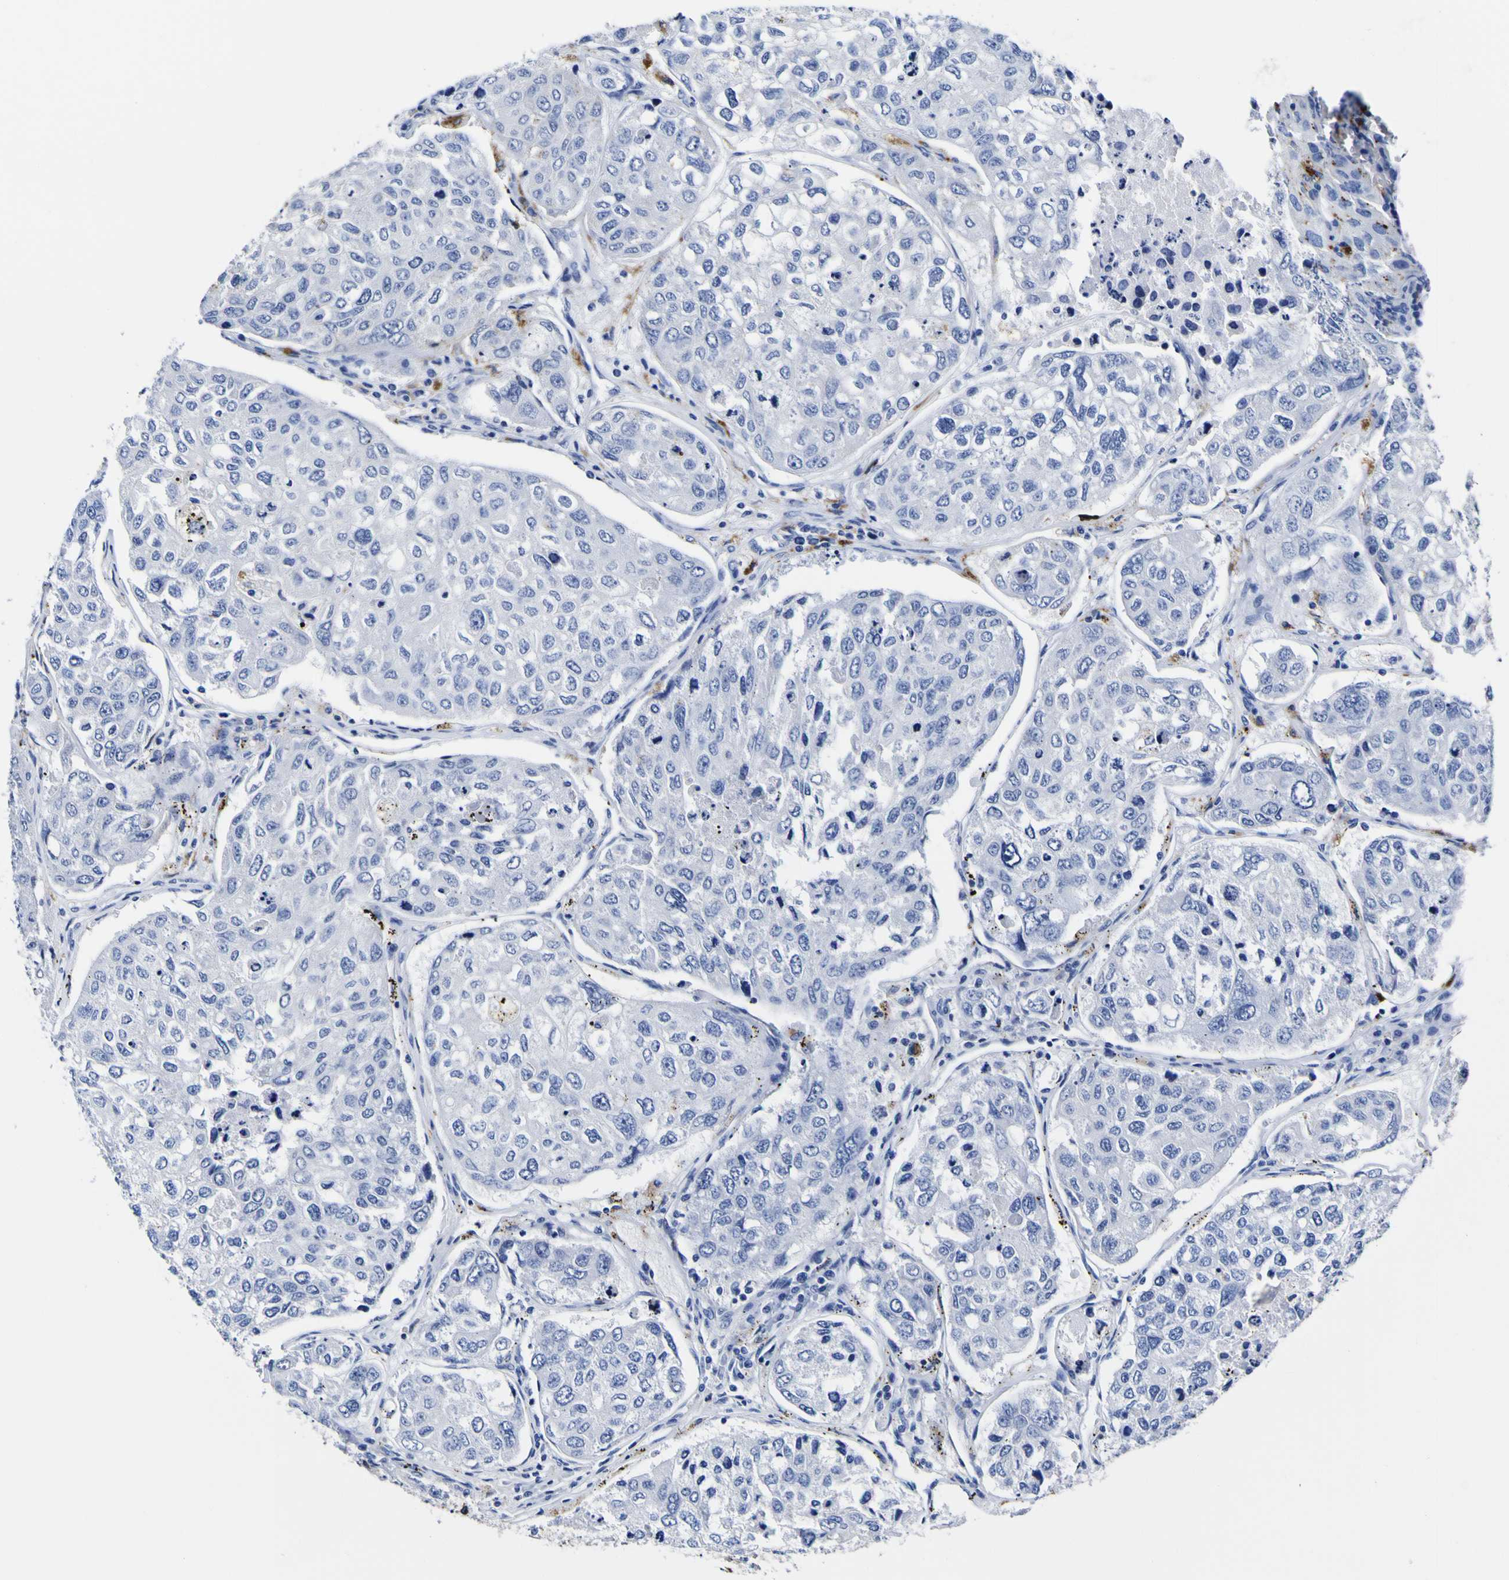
{"staining": {"intensity": "negative", "quantity": "none", "location": "none"}, "tissue": "urothelial cancer", "cell_type": "Tumor cells", "image_type": "cancer", "snomed": [{"axis": "morphology", "description": "Urothelial carcinoma, High grade"}, {"axis": "topography", "description": "Lymph node"}, {"axis": "topography", "description": "Urinary bladder"}], "caption": "An image of urothelial cancer stained for a protein reveals no brown staining in tumor cells.", "gene": "HLA-DQA1", "patient": {"sex": "male", "age": 51}}